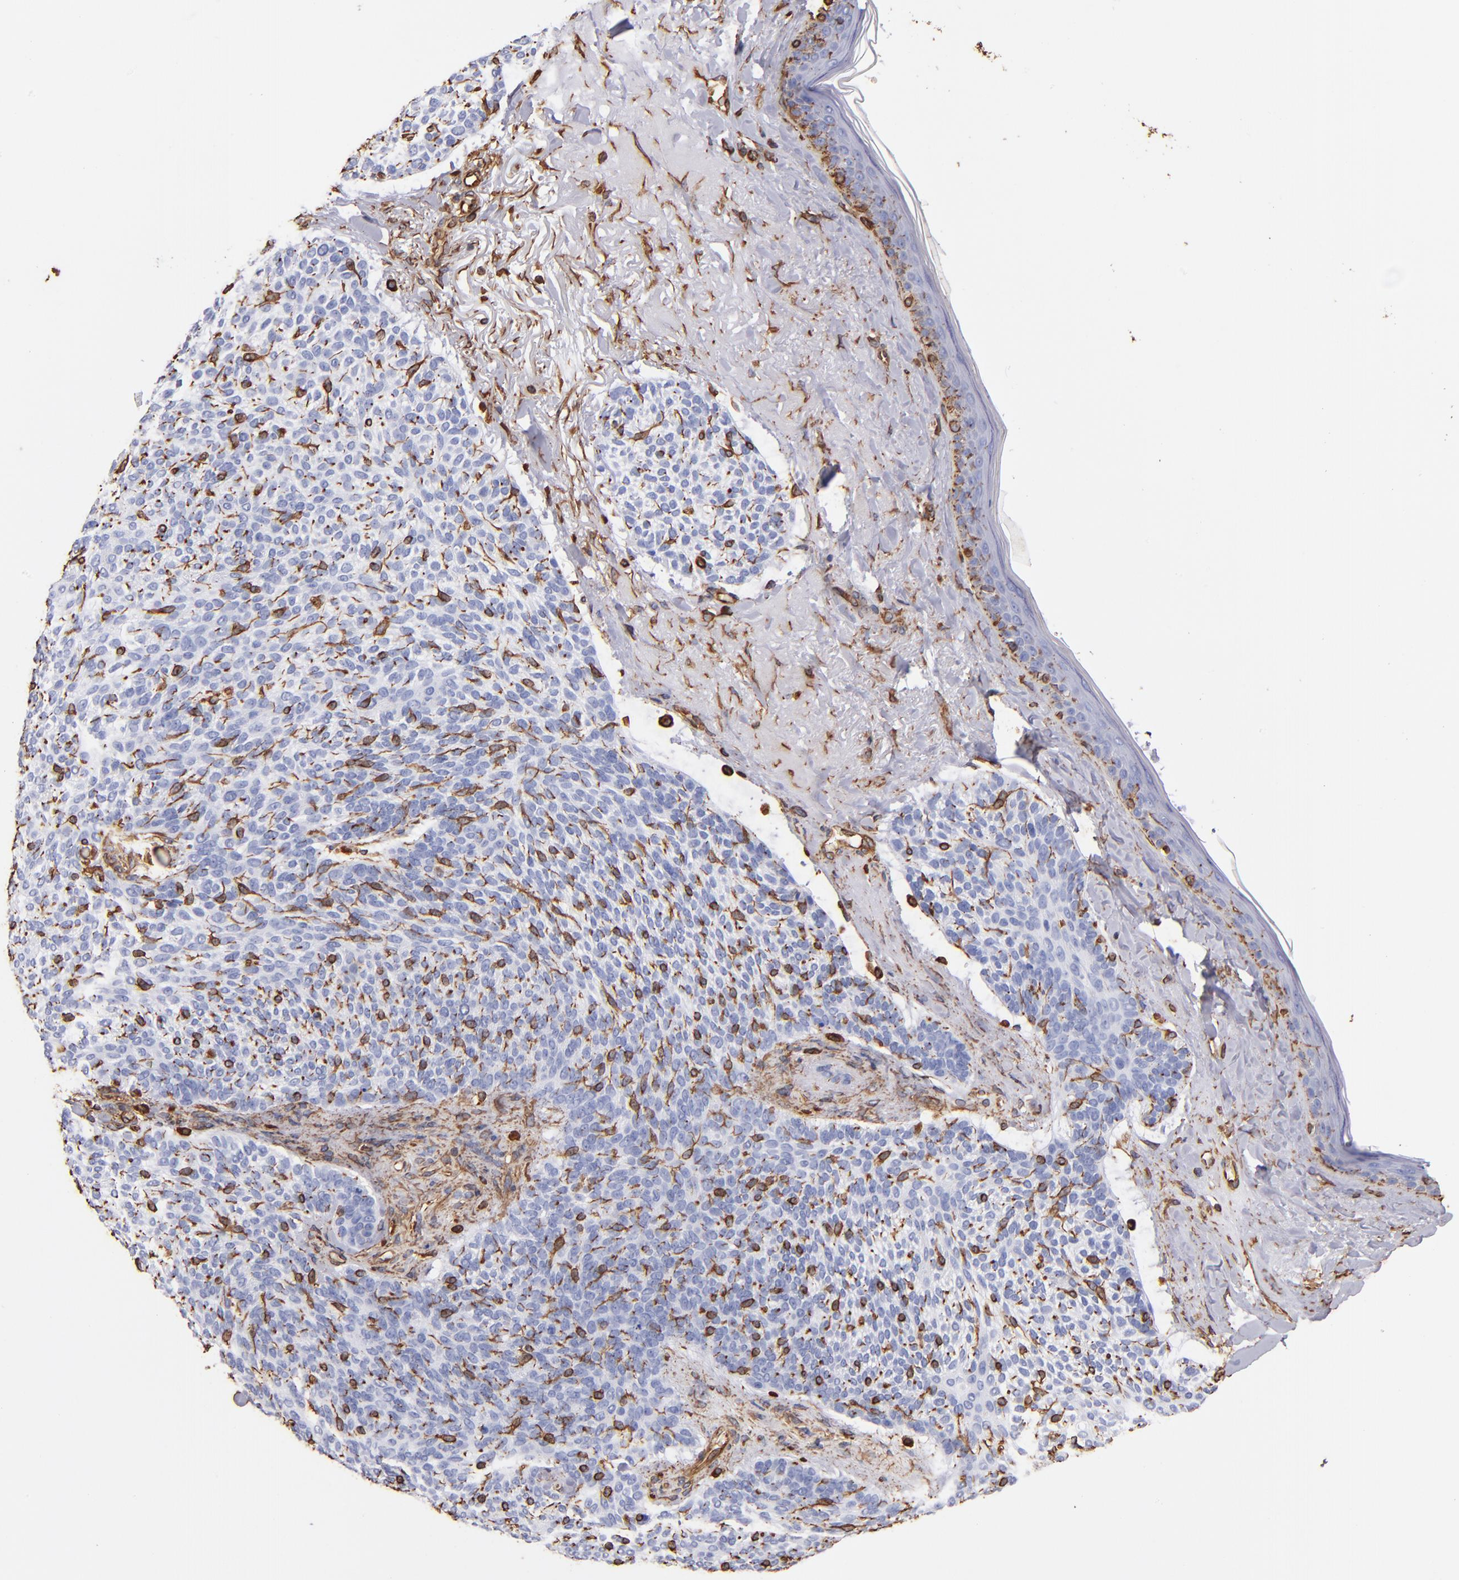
{"staining": {"intensity": "strong", "quantity": "25%-75%", "location": "cytoplasmic/membranous,nuclear"}, "tissue": "skin cancer", "cell_type": "Tumor cells", "image_type": "cancer", "snomed": [{"axis": "morphology", "description": "Normal tissue, NOS"}, {"axis": "morphology", "description": "Basal cell carcinoma"}, {"axis": "topography", "description": "Skin"}], "caption": "Immunohistochemistry (IHC) photomicrograph of human basal cell carcinoma (skin) stained for a protein (brown), which exhibits high levels of strong cytoplasmic/membranous and nuclear staining in about 25%-75% of tumor cells.", "gene": "VIM", "patient": {"sex": "female", "age": 70}}